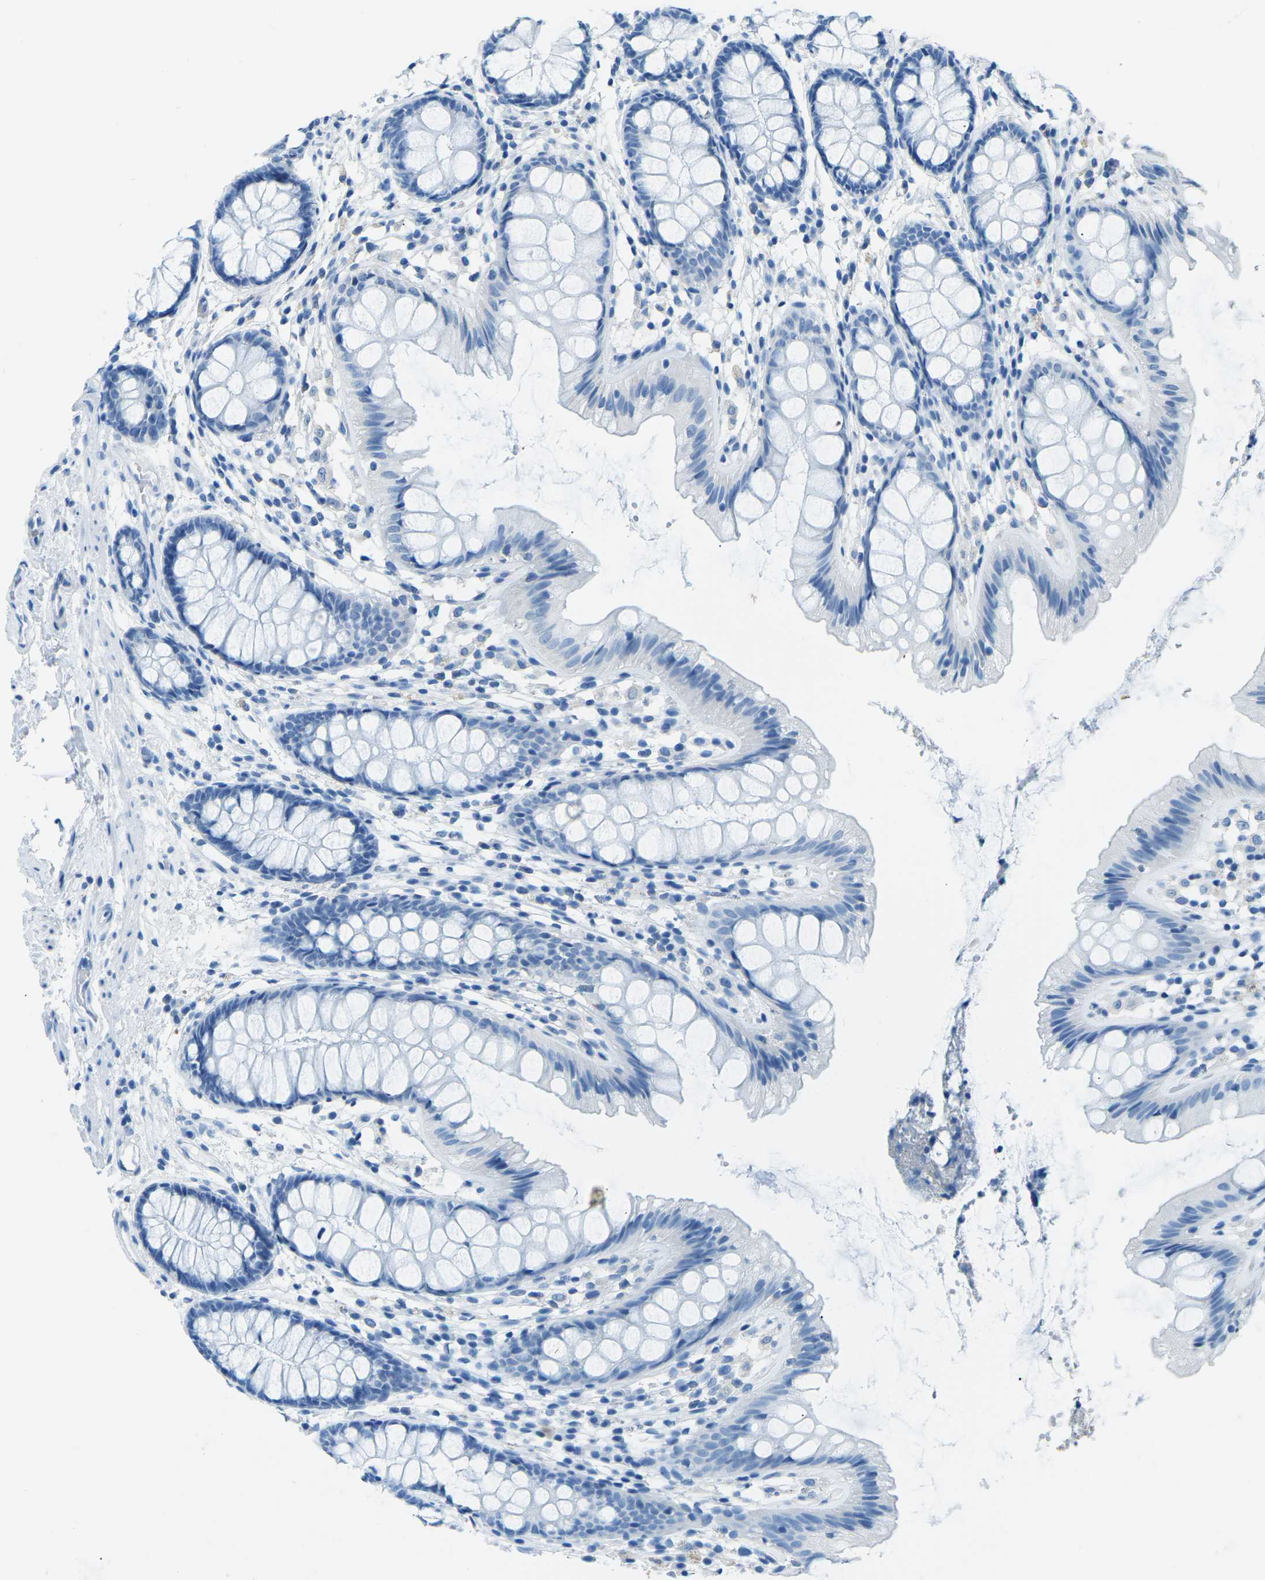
{"staining": {"intensity": "negative", "quantity": "none", "location": "none"}, "tissue": "colon", "cell_type": "Endothelial cells", "image_type": "normal", "snomed": [{"axis": "morphology", "description": "Normal tissue, NOS"}, {"axis": "topography", "description": "Colon"}], "caption": "Immunohistochemical staining of benign colon reveals no significant positivity in endothelial cells. (DAB (3,3'-diaminobenzidine) IHC with hematoxylin counter stain).", "gene": "MYH8", "patient": {"sex": "female", "age": 56}}